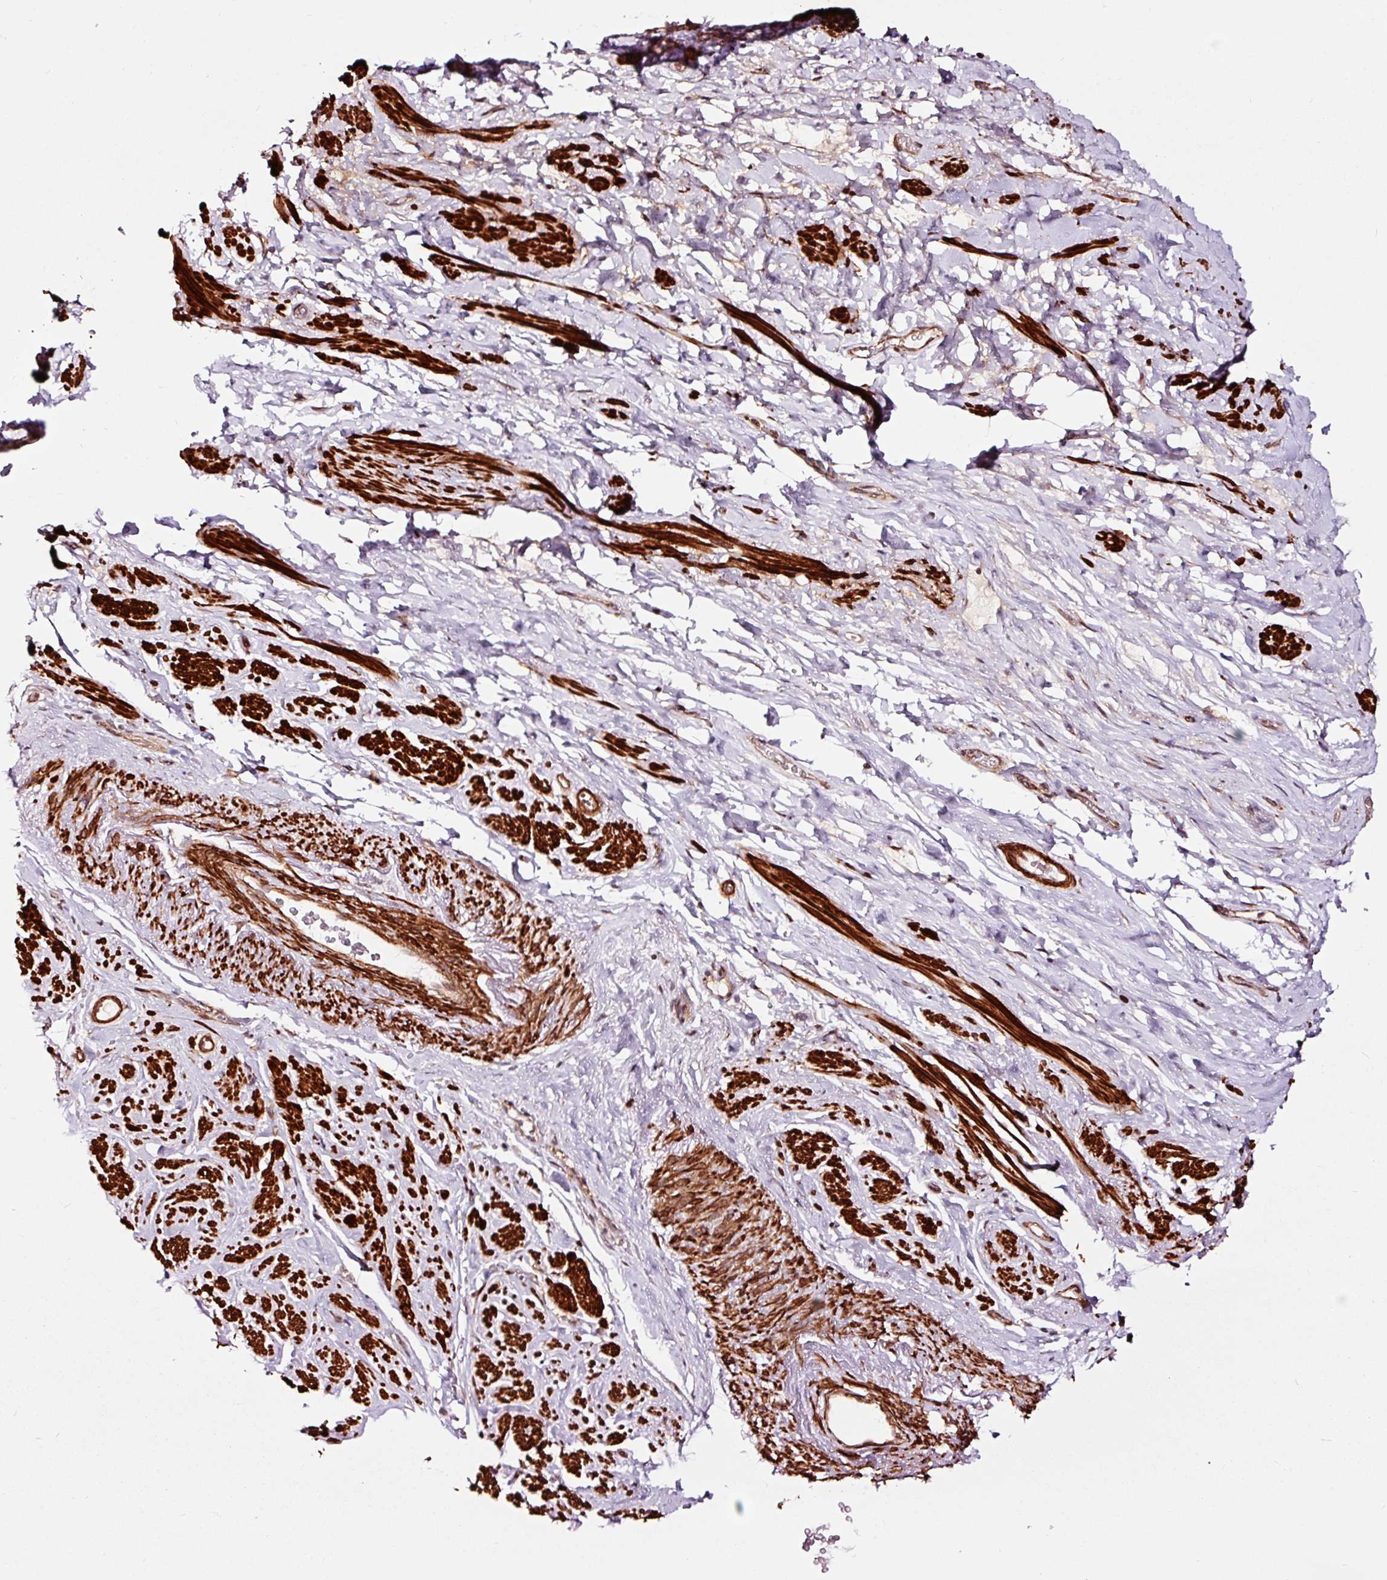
{"staining": {"intensity": "strong", "quantity": ">75%", "location": "cytoplasmic/membranous"}, "tissue": "smooth muscle", "cell_type": "Smooth muscle cells", "image_type": "normal", "snomed": [{"axis": "morphology", "description": "Normal tissue, NOS"}, {"axis": "topography", "description": "Smooth muscle"}, {"axis": "topography", "description": "Peripheral nerve tissue"}], "caption": "Smooth muscle stained with DAB (3,3'-diaminobenzidine) IHC reveals high levels of strong cytoplasmic/membranous positivity in approximately >75% of smooth muscle cells. (Stains: DAB in brown, nuclei in blue, Microscopy: brightfield microscopy at high magnification).", "gene": "TPM1", "patient": {"sex": "male", "age": 69}}